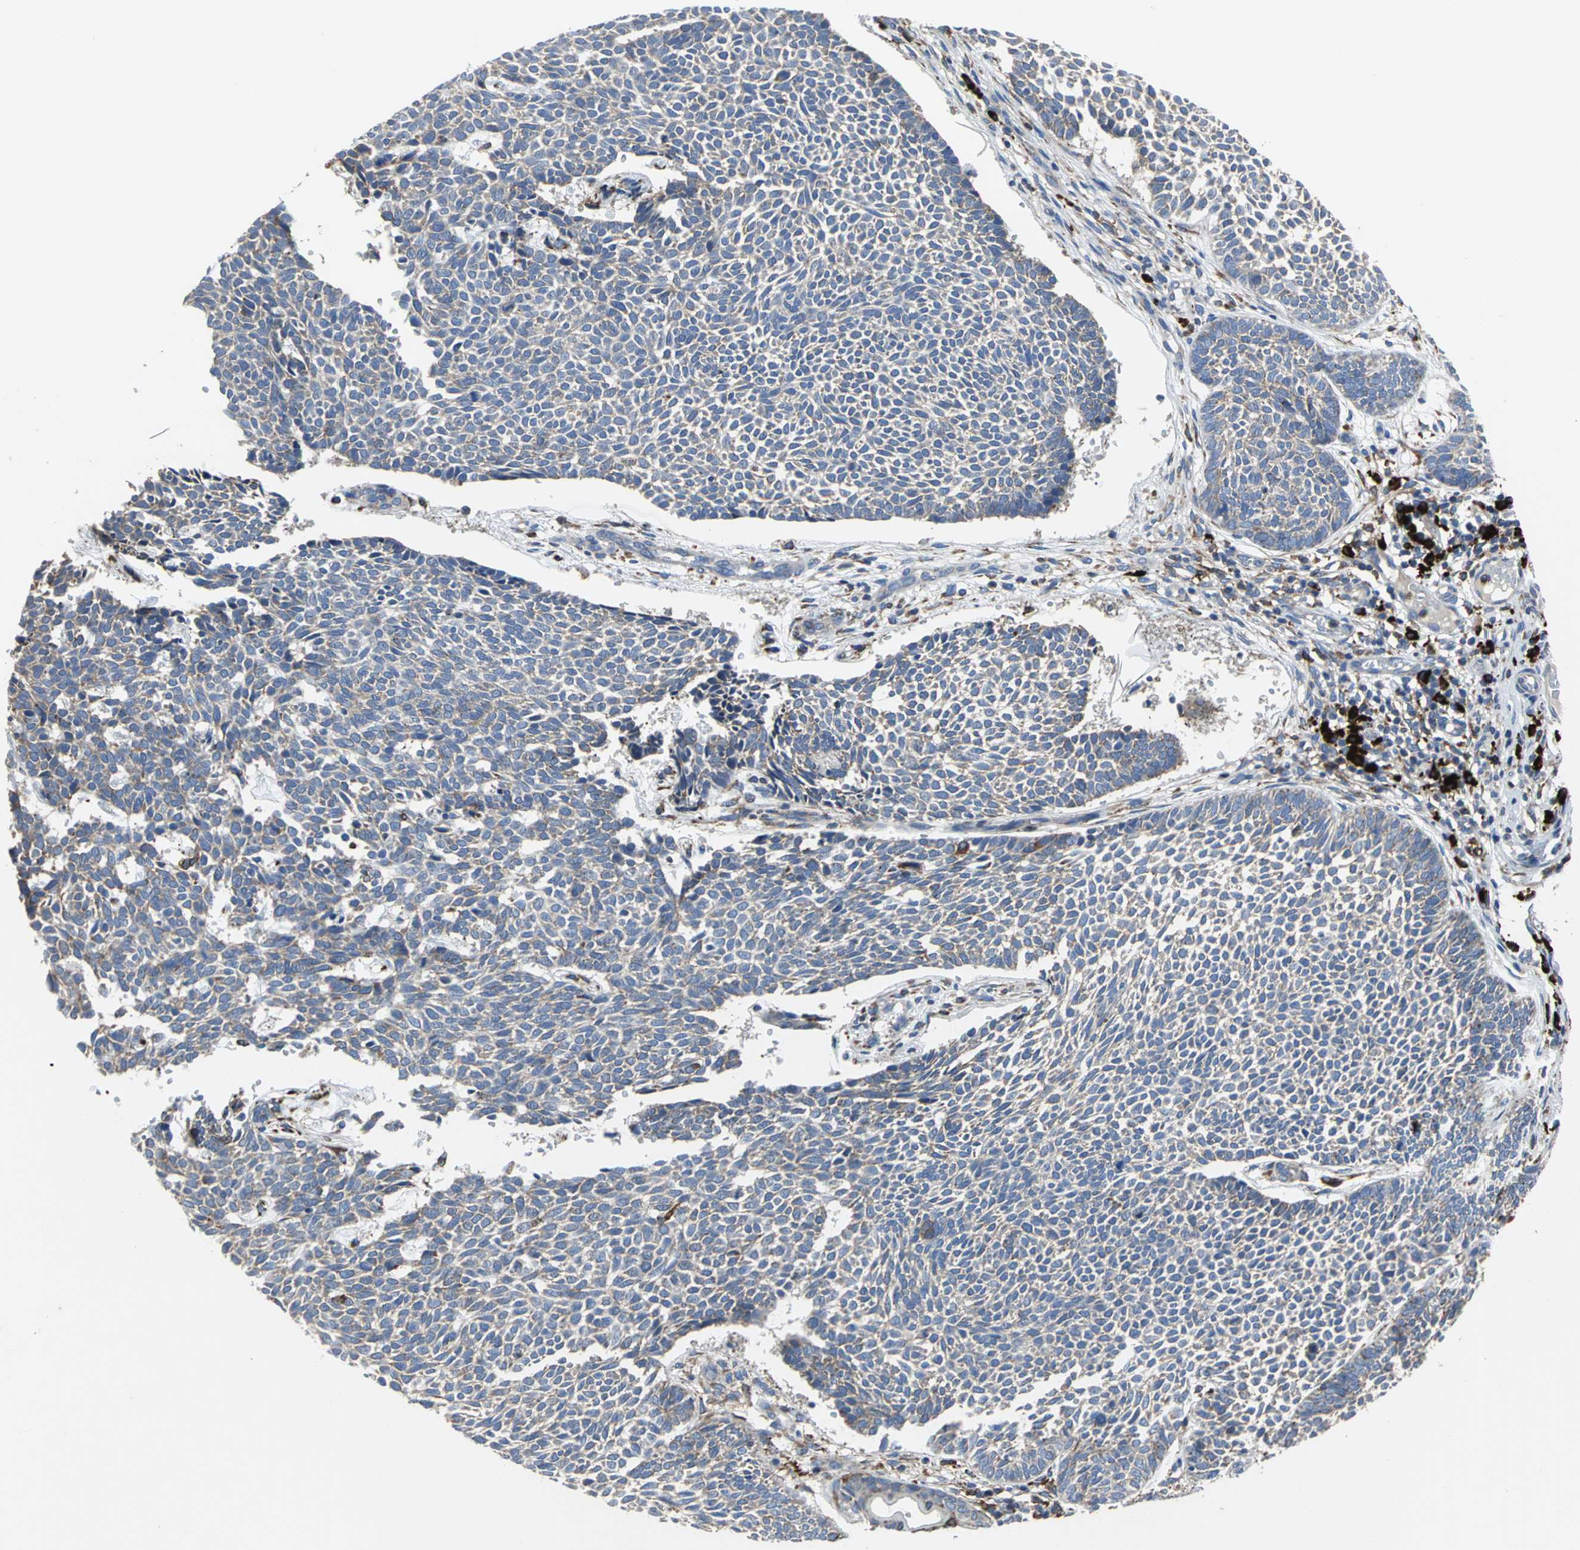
{"staining": {"intensity": "weak", "quantity": "25%-75%", "location": "cytoplasmic/membranous"}, "tissue": "skin cancer", "cell_type": "Tumor cells", "image_type": "cancer", "snomed": [{"axis": "morphology", "description": "Normal tissue, NOS"}, {"axis": "morphology", "description": "Basal cell carcinoma"}, {"axis": "topography", "description": "Skin"}], "caption": "Skin cancer stained with a brown dye shows weak cytoplasmic/membranous positive positivity in approximately 25%-75% of tumor cells.", "gene": "SDF2L1", "patient": {"sex": "male", "age": 87}}